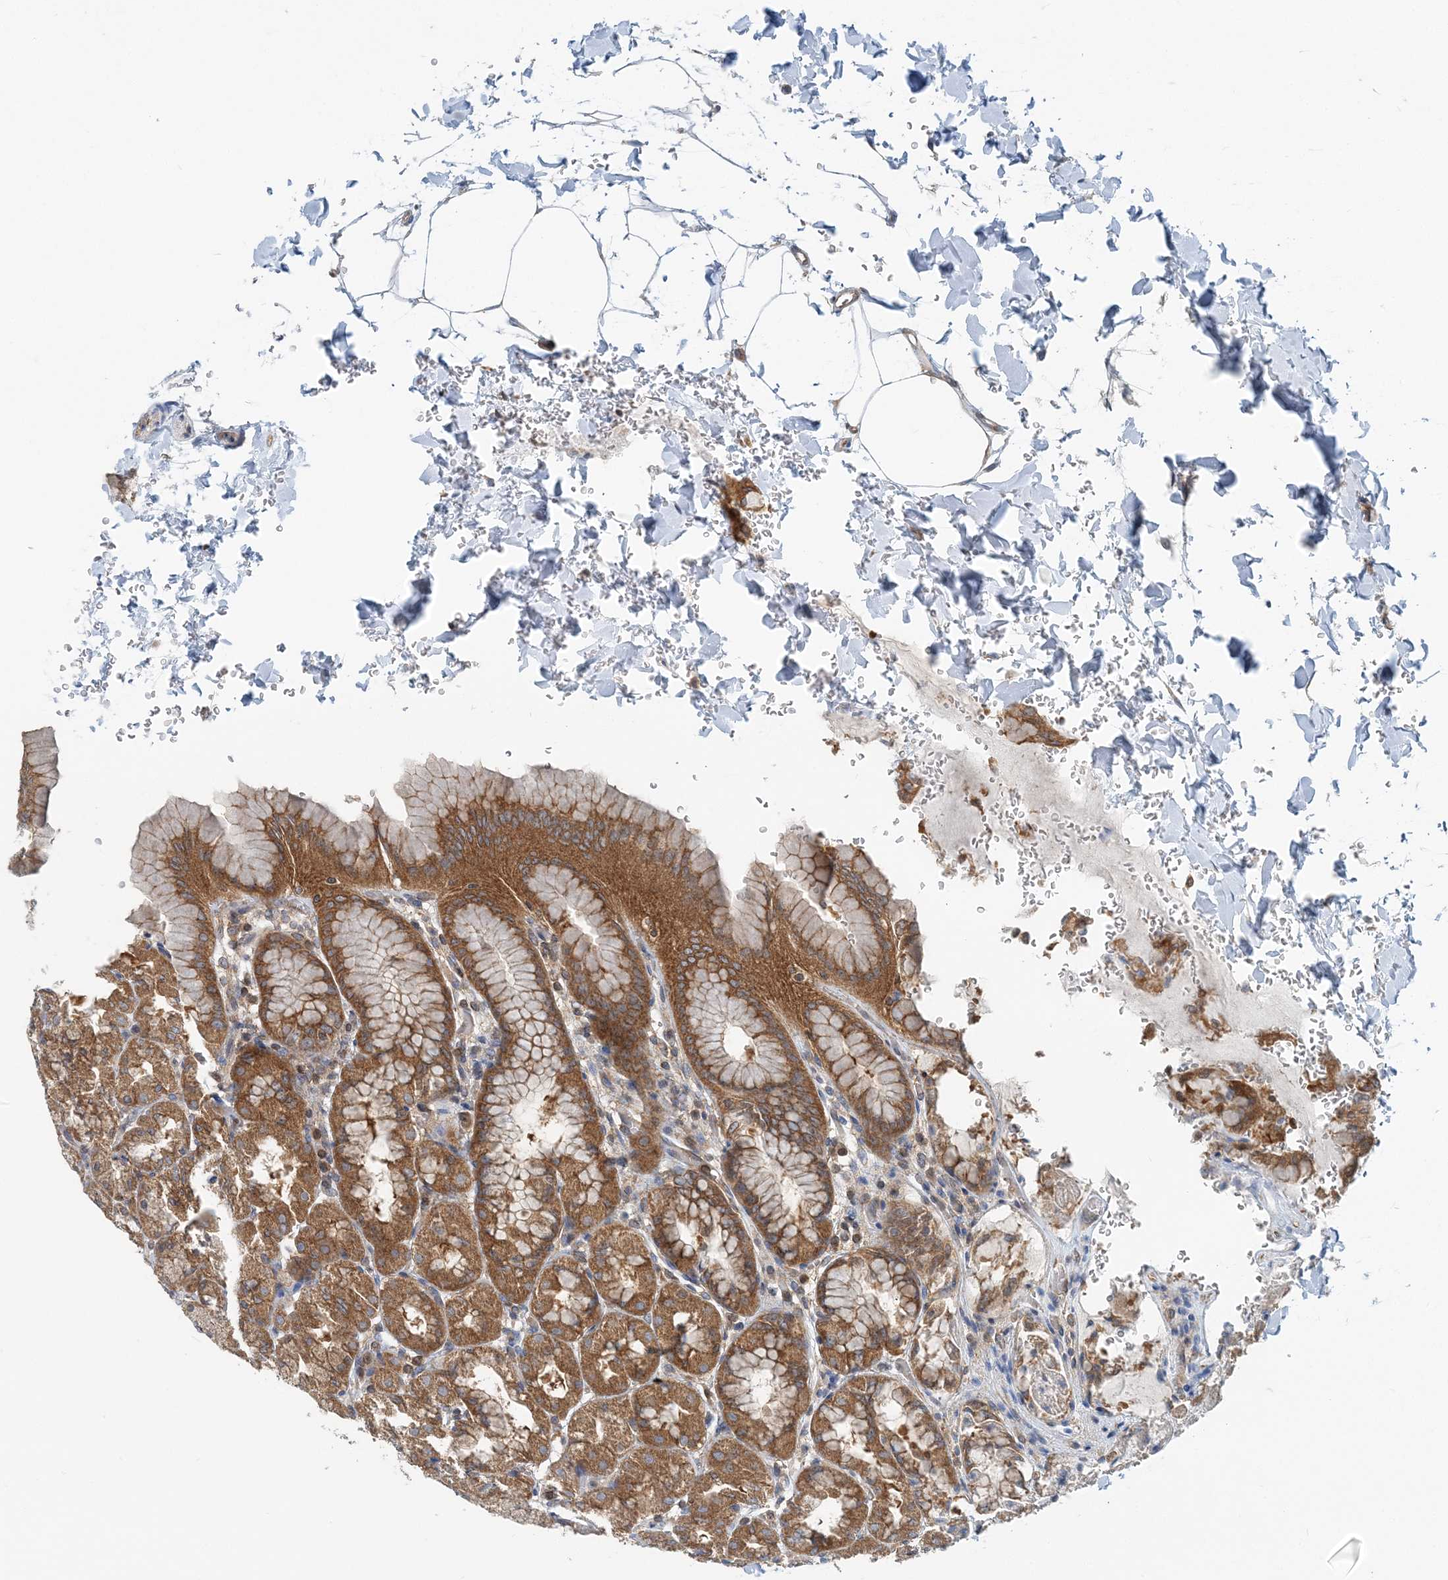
{"staining": {"intensity": "moderate", "quantity": ">75%", "location": "cytoplasmic/membranous"}, "tissue": "stomach", "cell_type": "Glandular cells", "image_type": "normal", "snomed": [{"axis": "morphology", "description": "Normal tissue, NOS"}, {"axis": "topography", "description": "Stomach"}], "caption": "High-power microscopy captured an immunohistochemistry micrograph of normal stomach, revealing moderate cytoplasmic/membranous expression in about >75% of glandular cells.", "gene": "MOB4", "patient": {"sex": "male", "age": 42}}